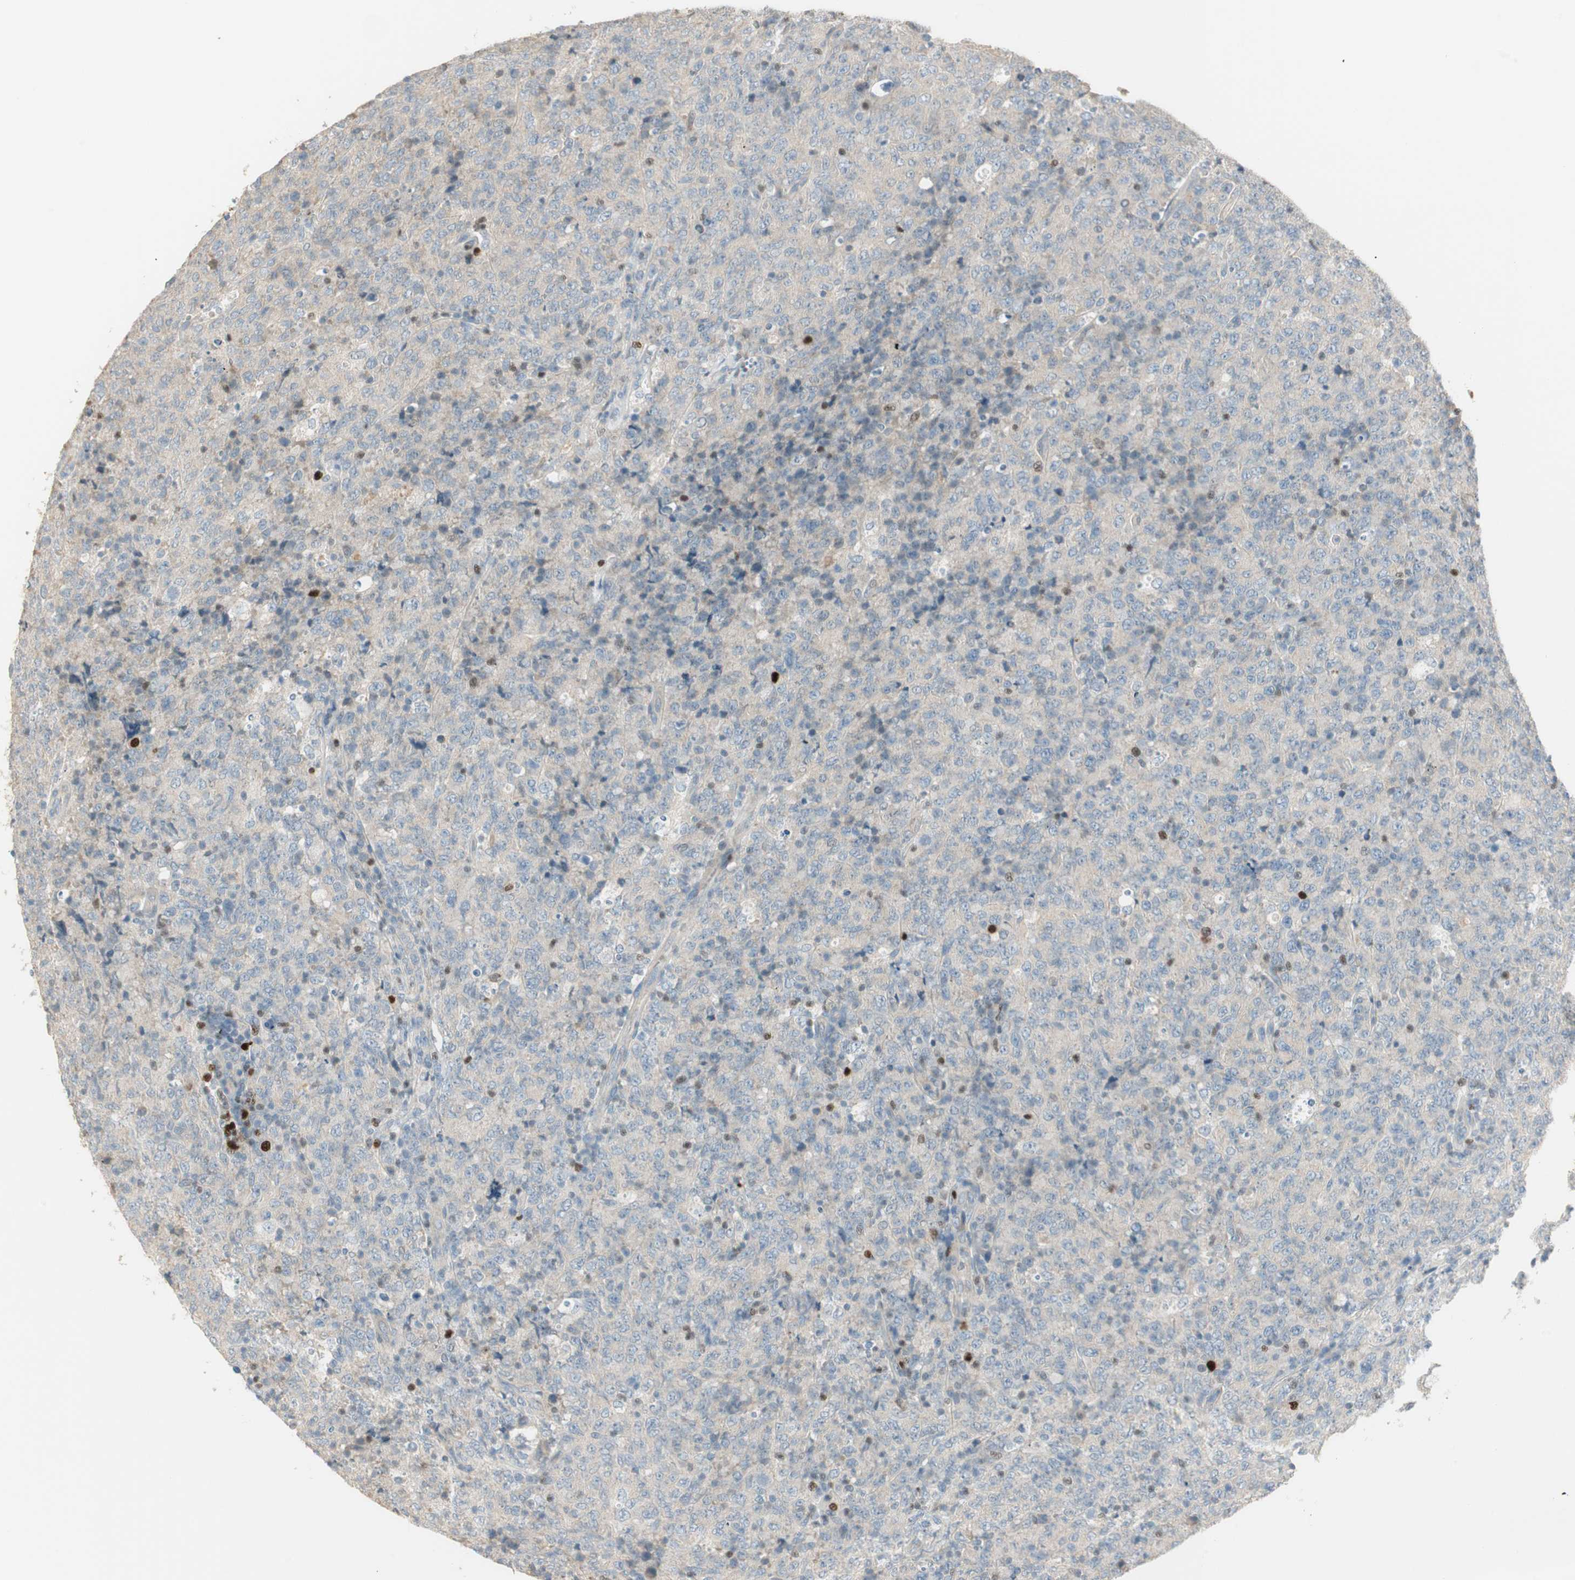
{"staining": {"intensity": "weak", "quantity": "<25%", "location": "cytoplasmic/membranous"}, "tissue": "lymphoma", "cell_type": "Tumor cells", "image_type": "cancer", "snomed": [{"axis": "morphology", "description": "Malignant lymphoma, non-Hodgkin's type, High grade"}, {"axis": "topography", "description": "Tonsil"}], "caption": "This micrograph is of high-grade malignant lymphoma, non-Hodgkin's type stained with immunohistochemistry to label a protein in brown with the nuclei are counter-stained blue. There is no staining in tumor cells. The staining is performed using DAB (3,3'-diaminobenzidine) brown chromogen with nuclei counter-stained in using hematoxylin.", "gene": "RUNX2", "patient": {"sex": "female", "age": 36}}